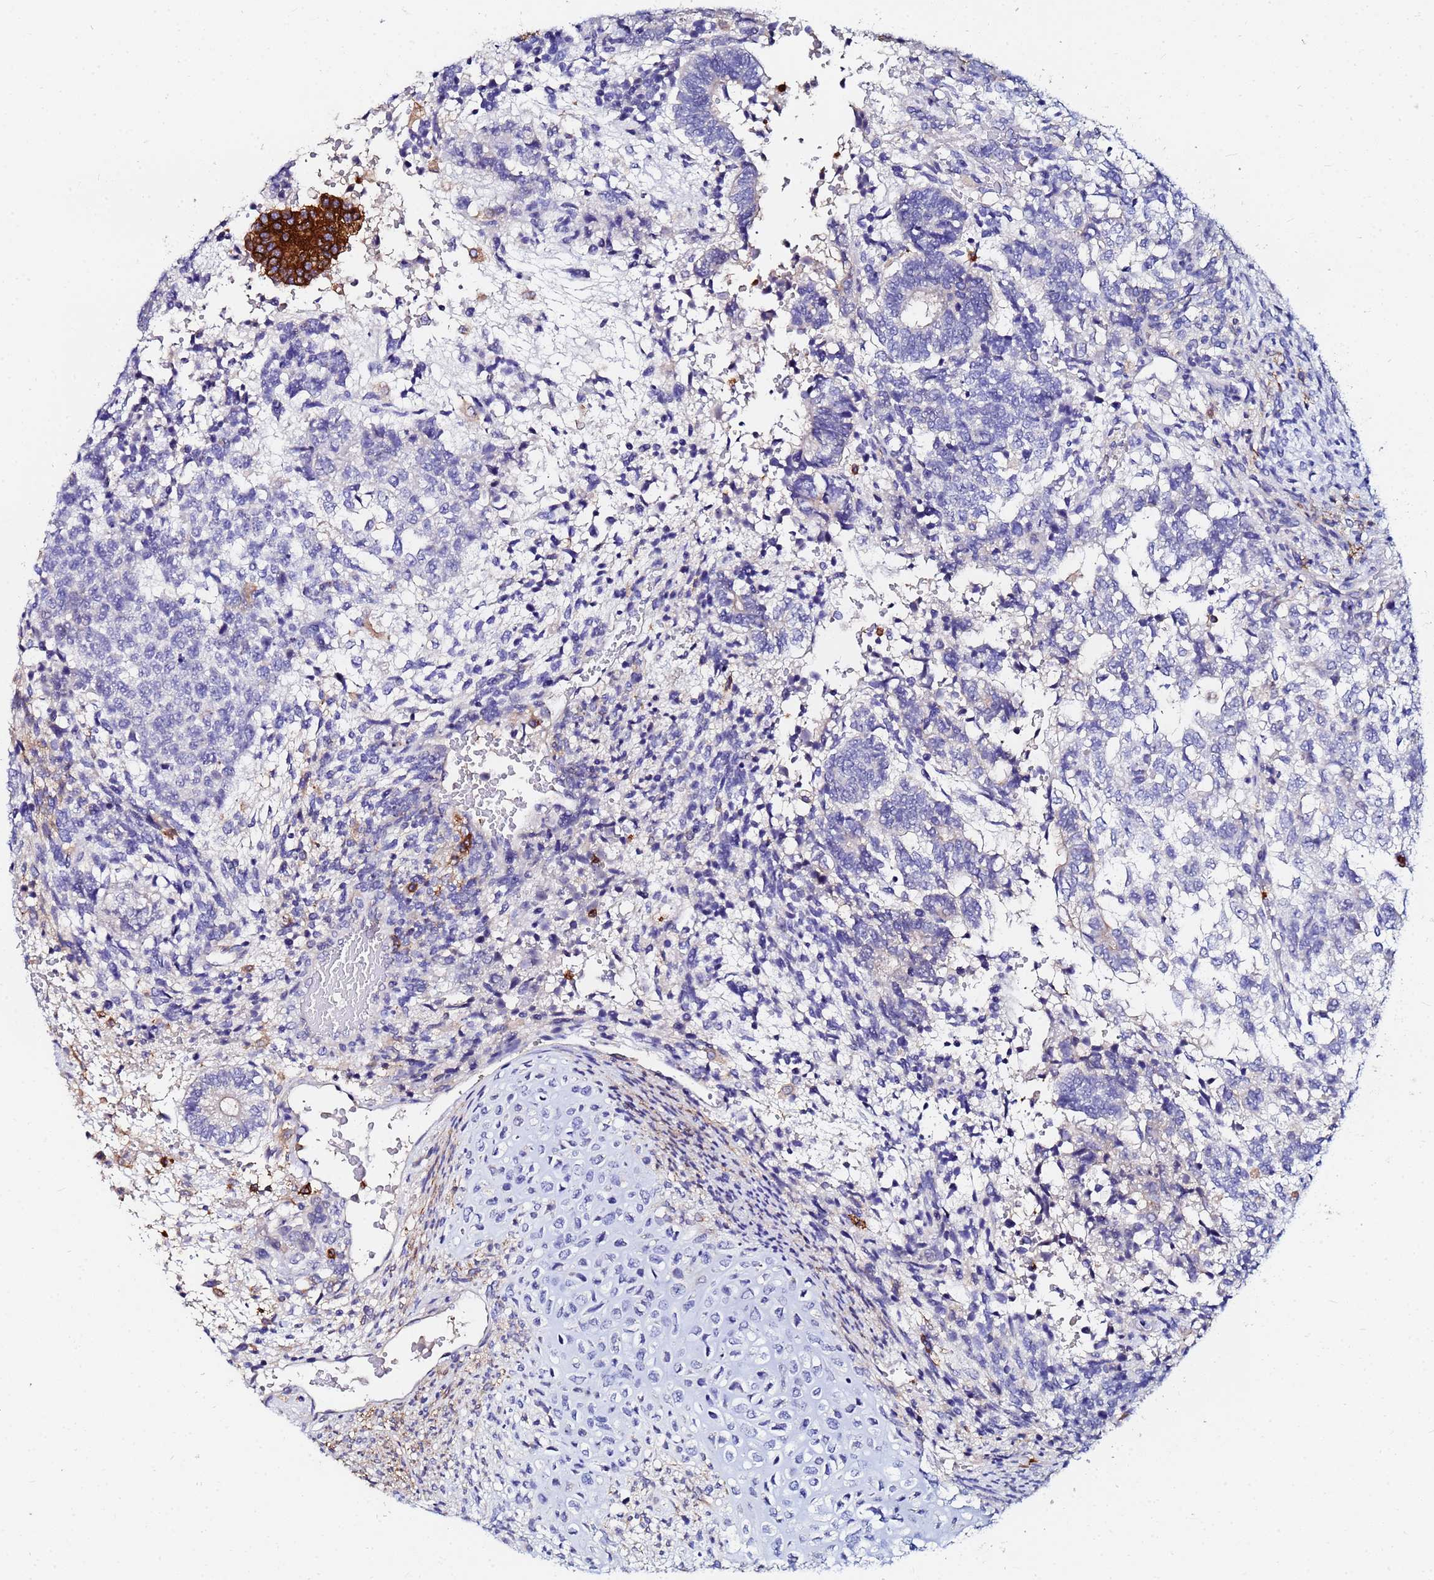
{"staining": {"intensity": "negative", "quantity": "none", "location": "none"}, "tissue": "testis cancer", "cell_type": "Tumor cells", "image_type": "cancer", "snomed": [{"axis": "morphology", "description": "Carcinoma, Embryonal, NOS"}, {"axis": "topography", "description": "Testis"}], "caption": "Photomicrograph shows no protein positivity in tumor cells of testis cancer tissue. (Immunohistochemistry (ihc), brightfield microscopy, high magnification).", "gene": "BASP1", "patient": {"sex": "male", "age": 23}}